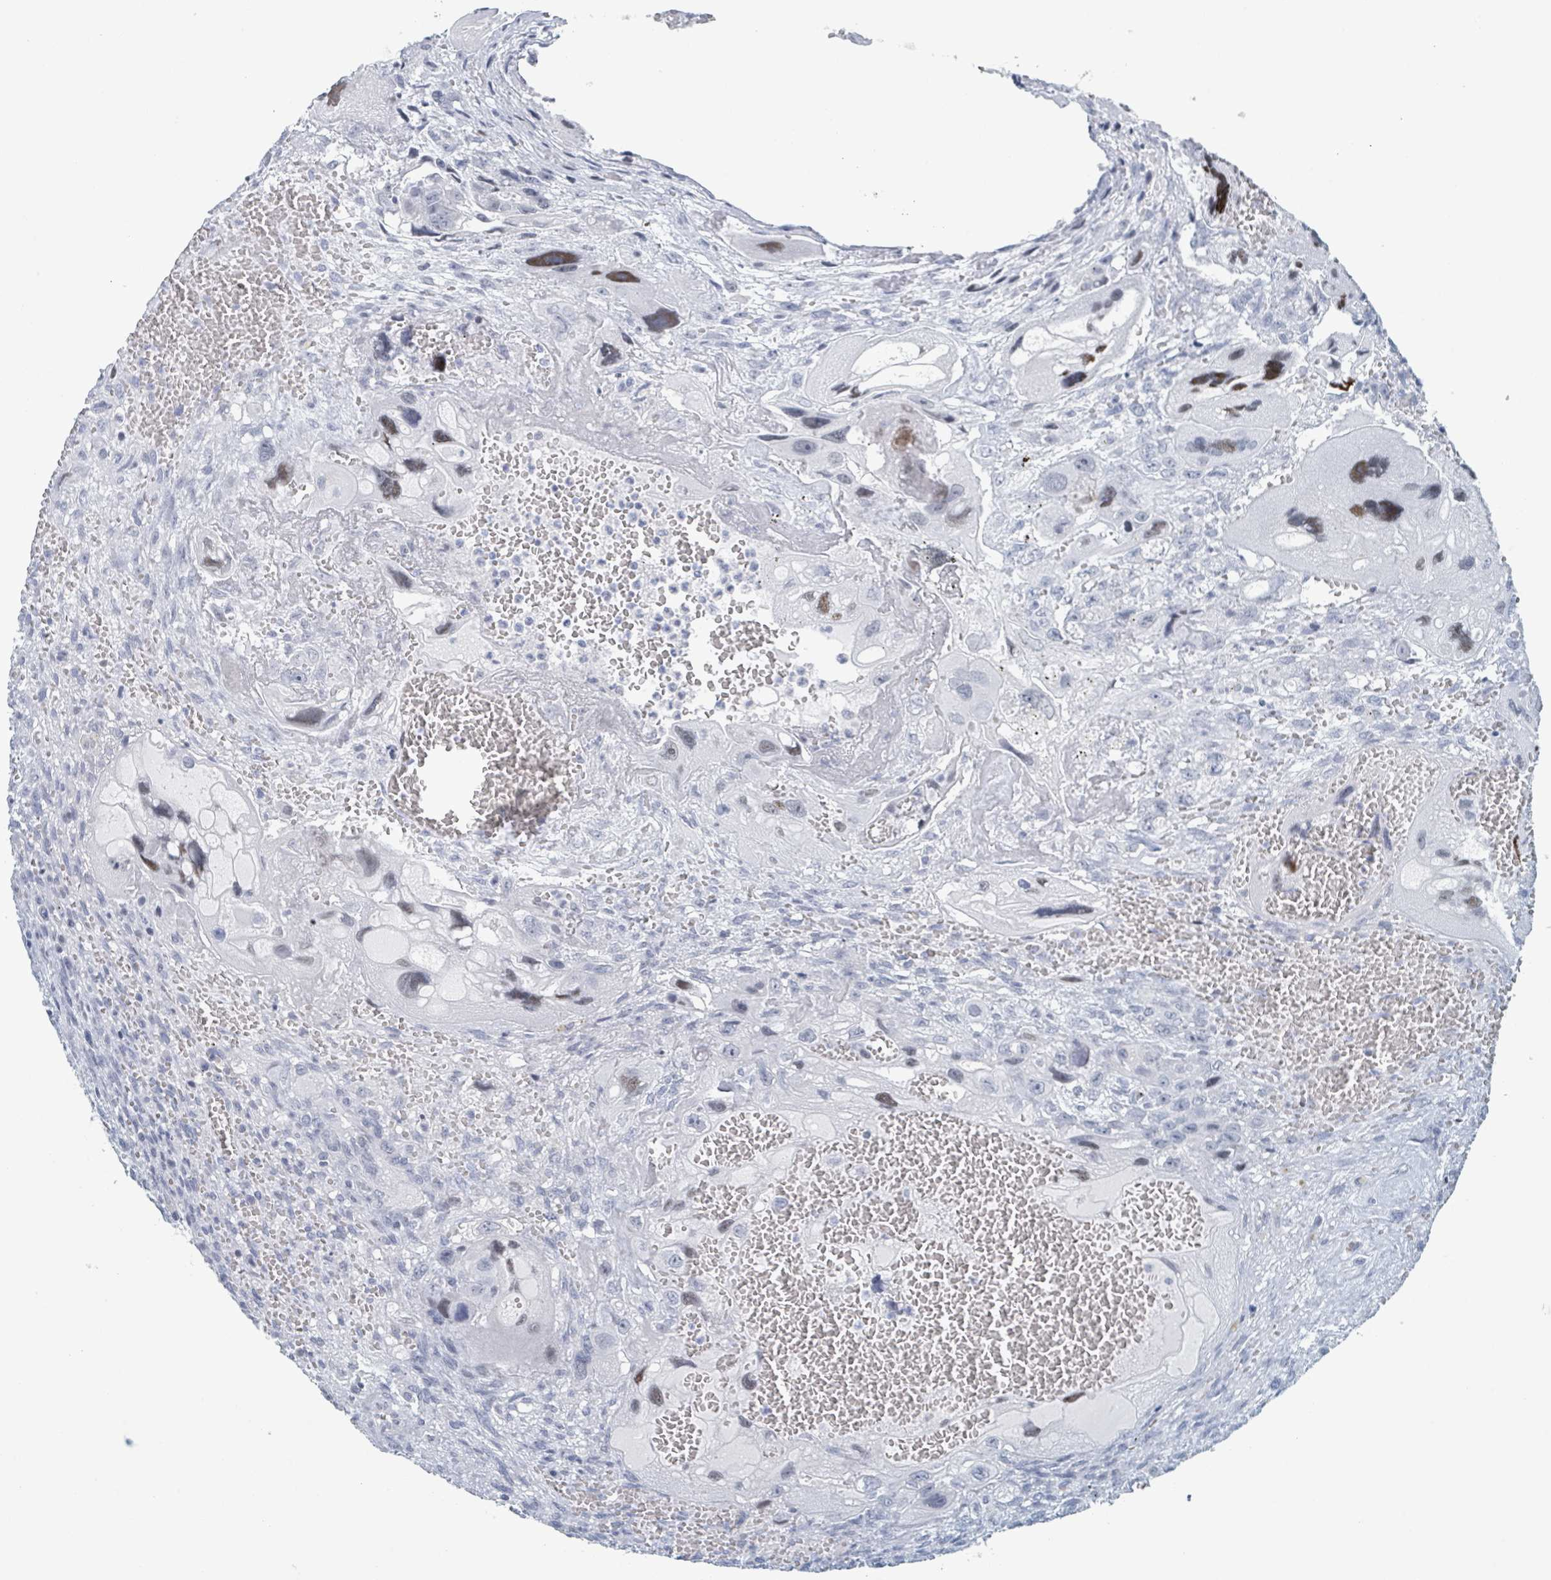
{"staining": {"intensity": "moderate", "quantity": "<25%", "location": "cytoplasmic/membranous"}, "tissue": "testis cancer", "cell_type": "Tumor cells", "image_type": "cancer", "snomed": [{"axis": "morphology", "description": "Carcinoma, Embryonal, NOS"}, {"axis": "topography", "description": "Testis"}], "caption": "Immunohistochemical staining of testis embryonal carcinoma demonstrates moderate cytoplasmic/membranous protein staining in about <25% of tumor cells. (IHC, brightfield microscopy, high magnification).", "gene": "GPR15LG", "patient": {"sex": "male", "age": 28}}